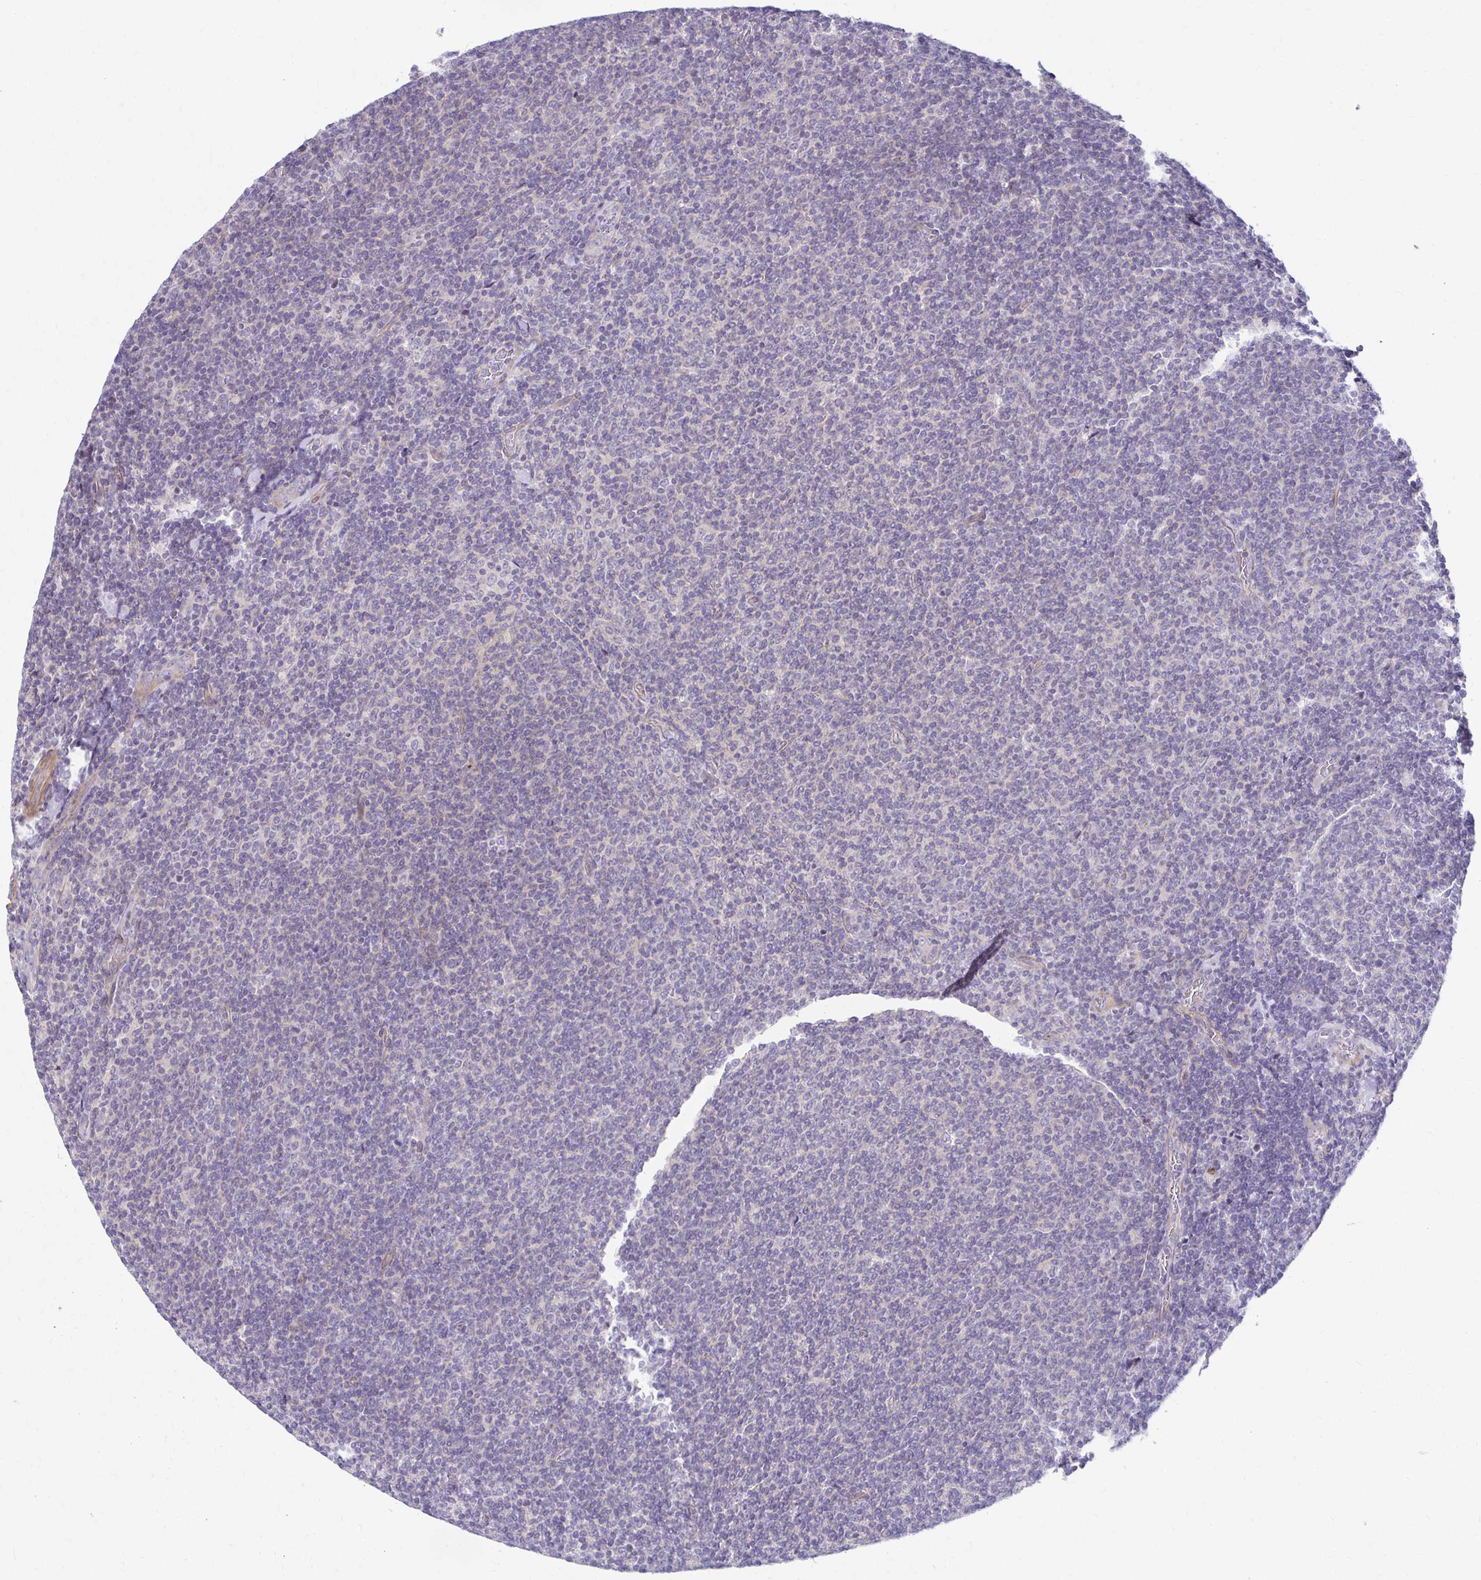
{"staining": {"intensity": "negative", "quantity": "none", "location": "none"}, "tissue": "lymphoma", "cell_type": "Tumor cells", "image_type": "cancer", "snomed": [{"axis": "morphology", "description": "Malignant lymphoma, non-Hodgkin's type, Low grade"}, {"axis": "topography", "description": "Lymph node"}], "caption": "This is an IHC histopathology image of lymphoma. There is no staining in tumor cells.", "gene": "AKAP6", "patient": {"sex": "male", "age": 52}}